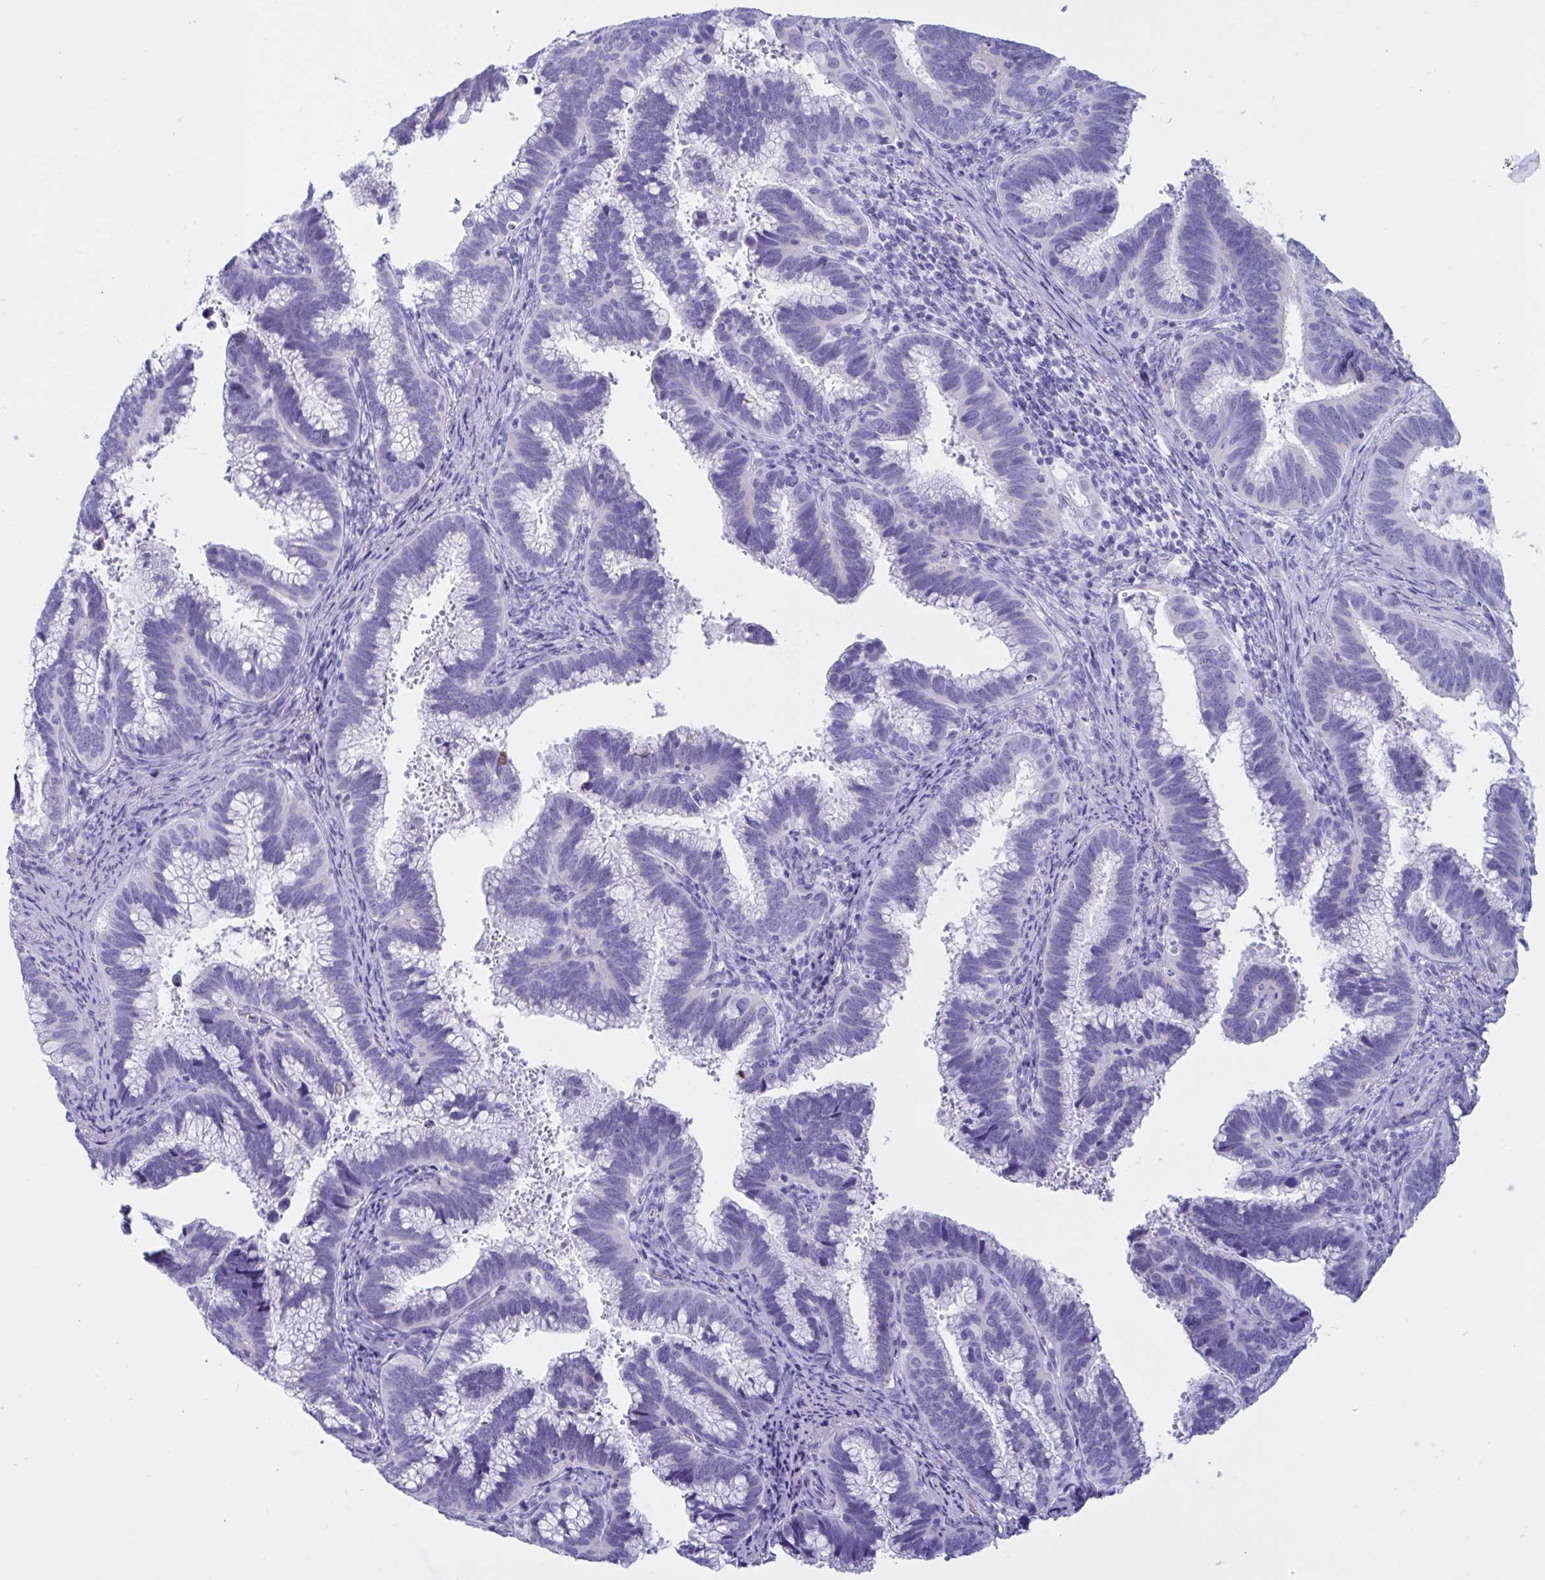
{"staining": {"intensity": "negative", "quantity": "none", "location": "none"}, "tissue": "cervical cancer", "cell_type": "Tumor cells", "image_type": "cancer", "snomed": [{"axis": "morphology", "description": "Adenocarcinoma, NOS"}, {"axis": "topography", "description": "Cervix"}], "caption": "Immunohistochemical staining of cervical cancer (adenocarcinoma) reveals no significant positivity in tumor cells.", "gene": "OXLD1", "patient": {"sex": "female", "age": 56}}